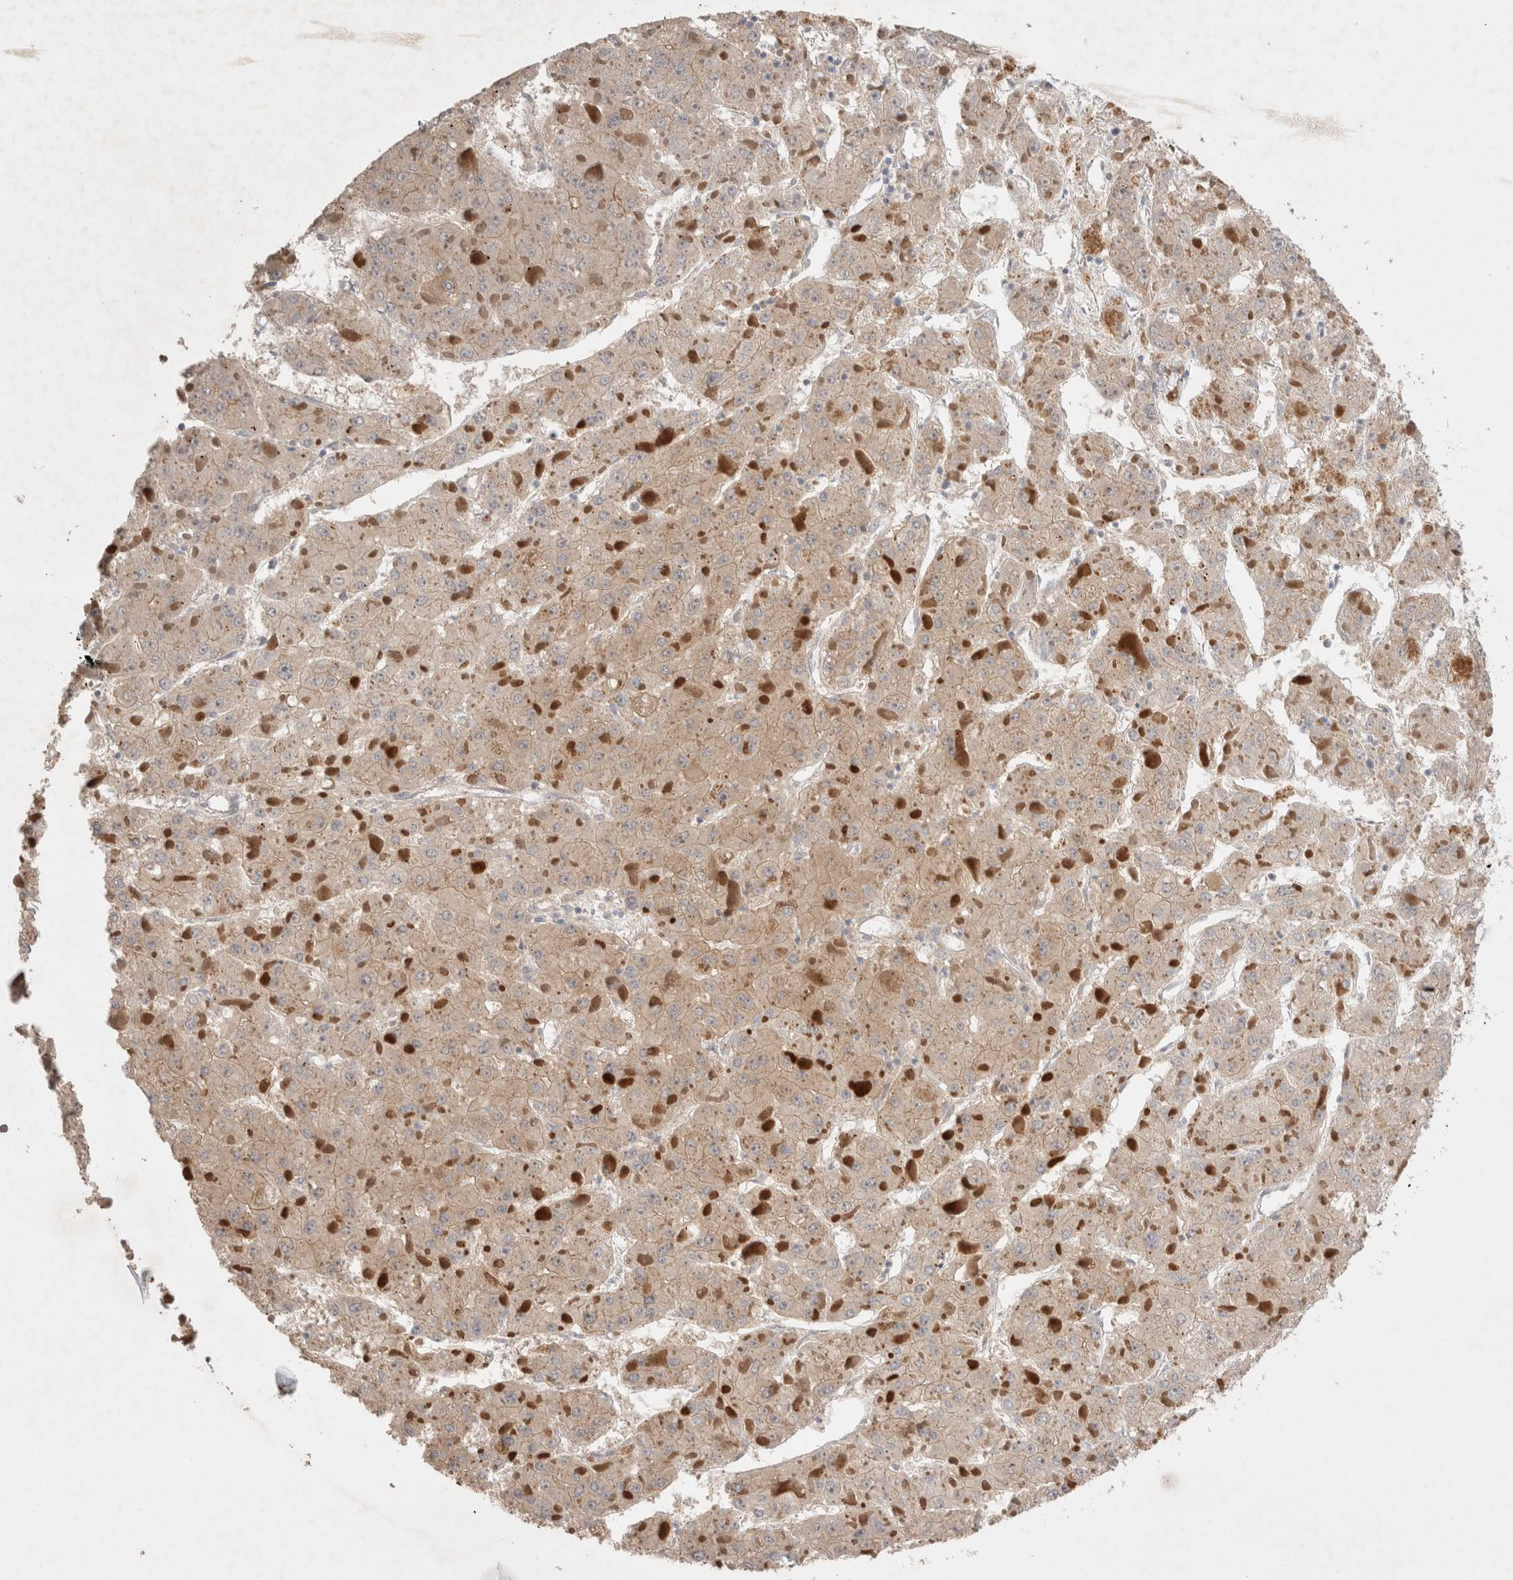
{"staining": {"intensity": "weak", "quantity": "25%-75%", "location": "cytoplasmic/membranous"}, "tissue": "liver cancer", "cell_type": "Tumor cells", "image_type": "cancer", "snomed": [{"axis": "morphology", "description": "Carcinoma, Hepatocellular, NOS"}, {"axis": "topography", "description": "Liver"}], "caption": "Human liver hepatocellular carcinoma stained with a protein marker exhibits weak staining in tumor cells.", "gene": "SLC29A1", "patient": {"sex": "female", "age": 73}}